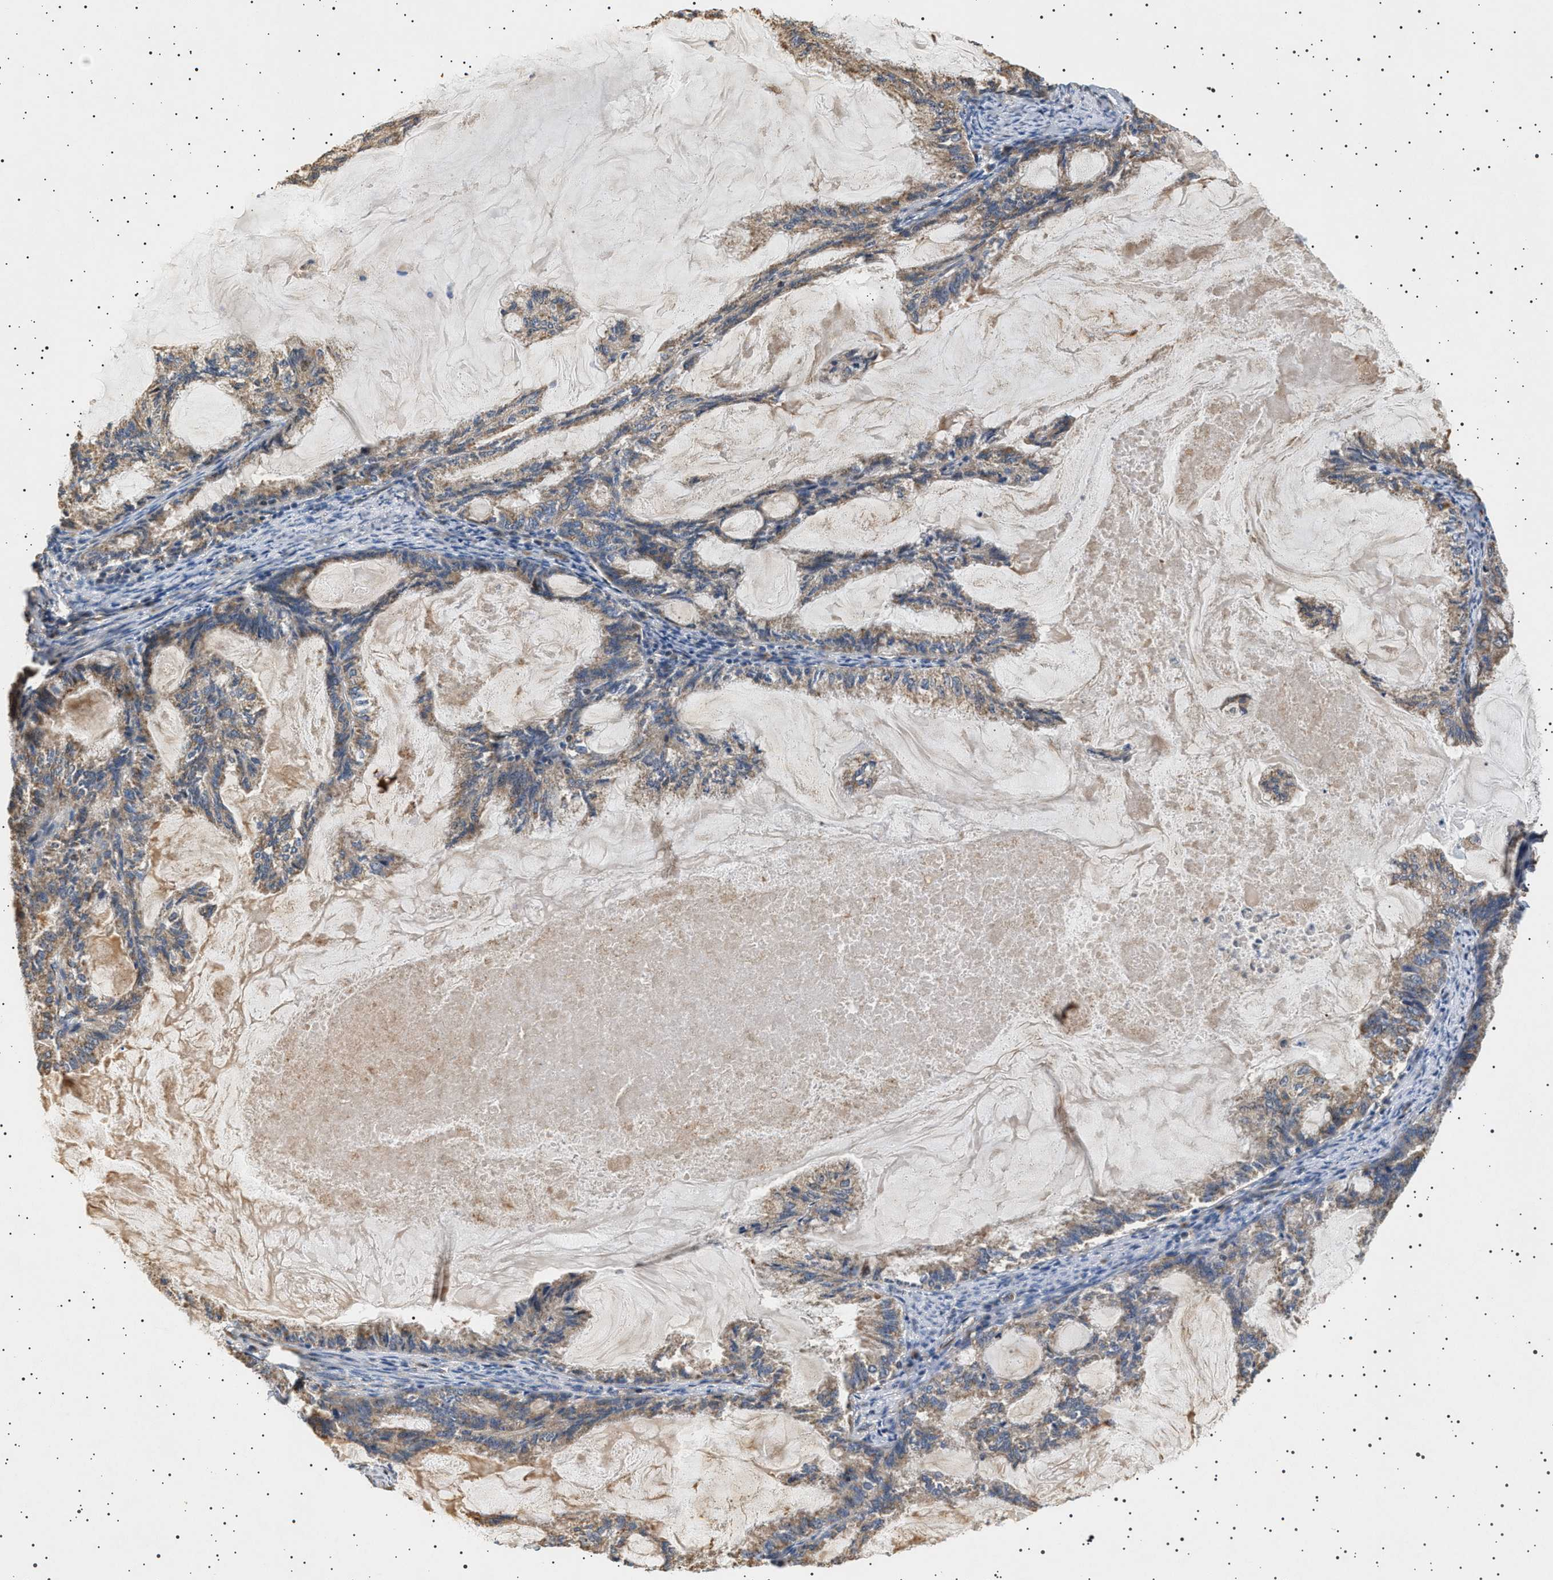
{"staining": {"intensity": "moderate", "quantity": ">75%", "location": "cytoplasmic/membranous"}, "tissue": "endometrial cancer", "cell_type": "Tumor cells", "image_type": "cancer", "snomed": [{"axis": "morphology", "description": "Adenocarcinoma, NOS"}, {"axis": "topography", "description": "Endometrium"}], "caption": "A micrograph of endometrial cancer stained for a protein demonstrates moderate cytoplasmic/membranous brown staining in tumor cells. The protein is stained brown, and the nuclei are stained in blue (DAB (3,3'-diaminobenzidine) IHC with brightfield microscopy, high magnification).", "gene": "TRUB2", "patient": {"sex": "female", "age": 86}}